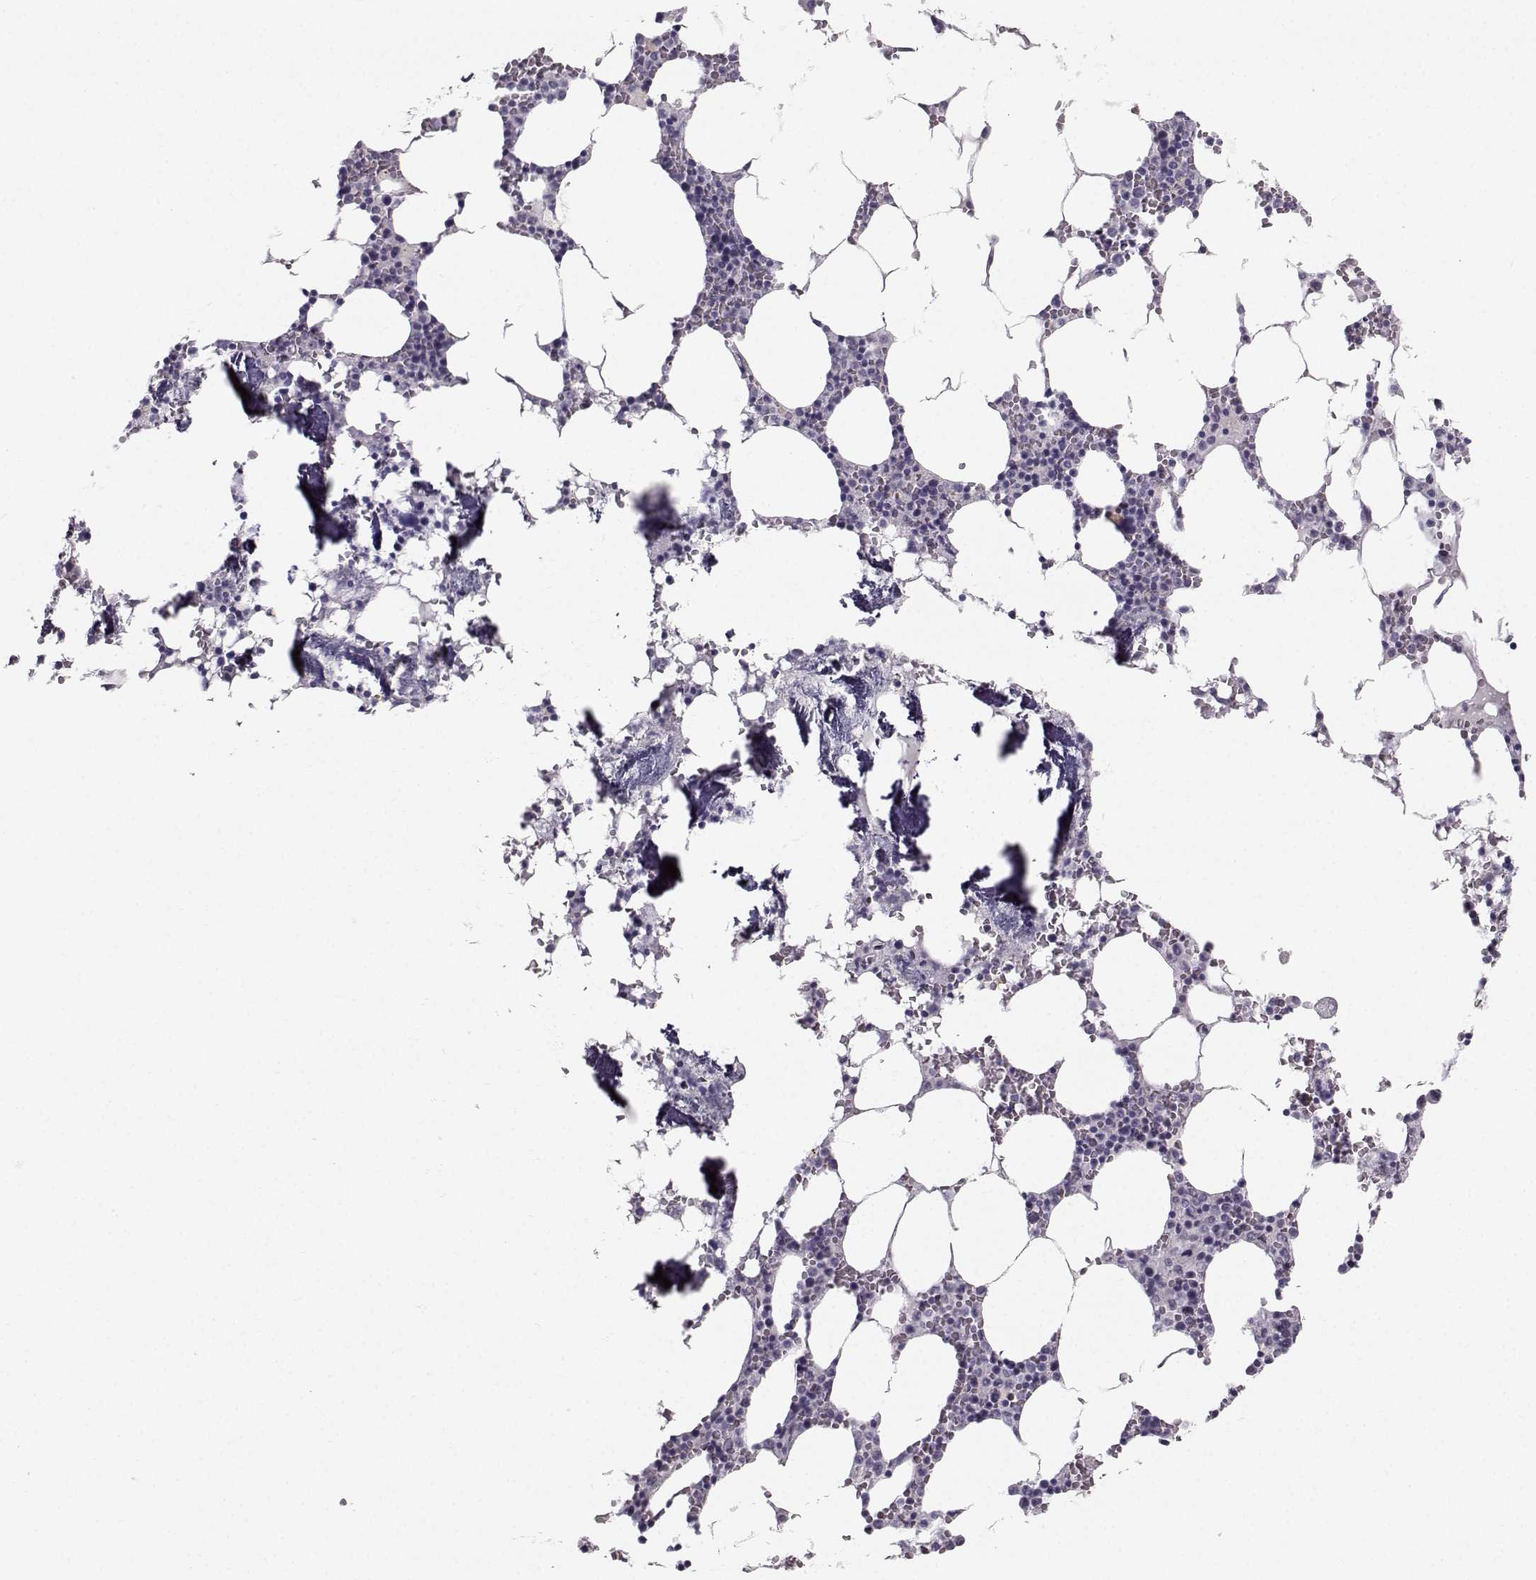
{"staining": {"intensity": "weak", "quantity": "<25%", "location": "cytoplasmic/membranous"}, "tissue": "bone marrow", "cell_type": "Hematopoietic cells", "image_type": "normal", "snomed": [{"axis": "morphology", "description": "Normal tissue, NOS"}, {"axis": "topography", "description": "Bone marrow"}], "caption": "Protein analysis of normal bone marrow demonstrates no significant staining in hematopoietic cells.", "gene": "CASR", "patient": {"sex": "female", "age": 64}}